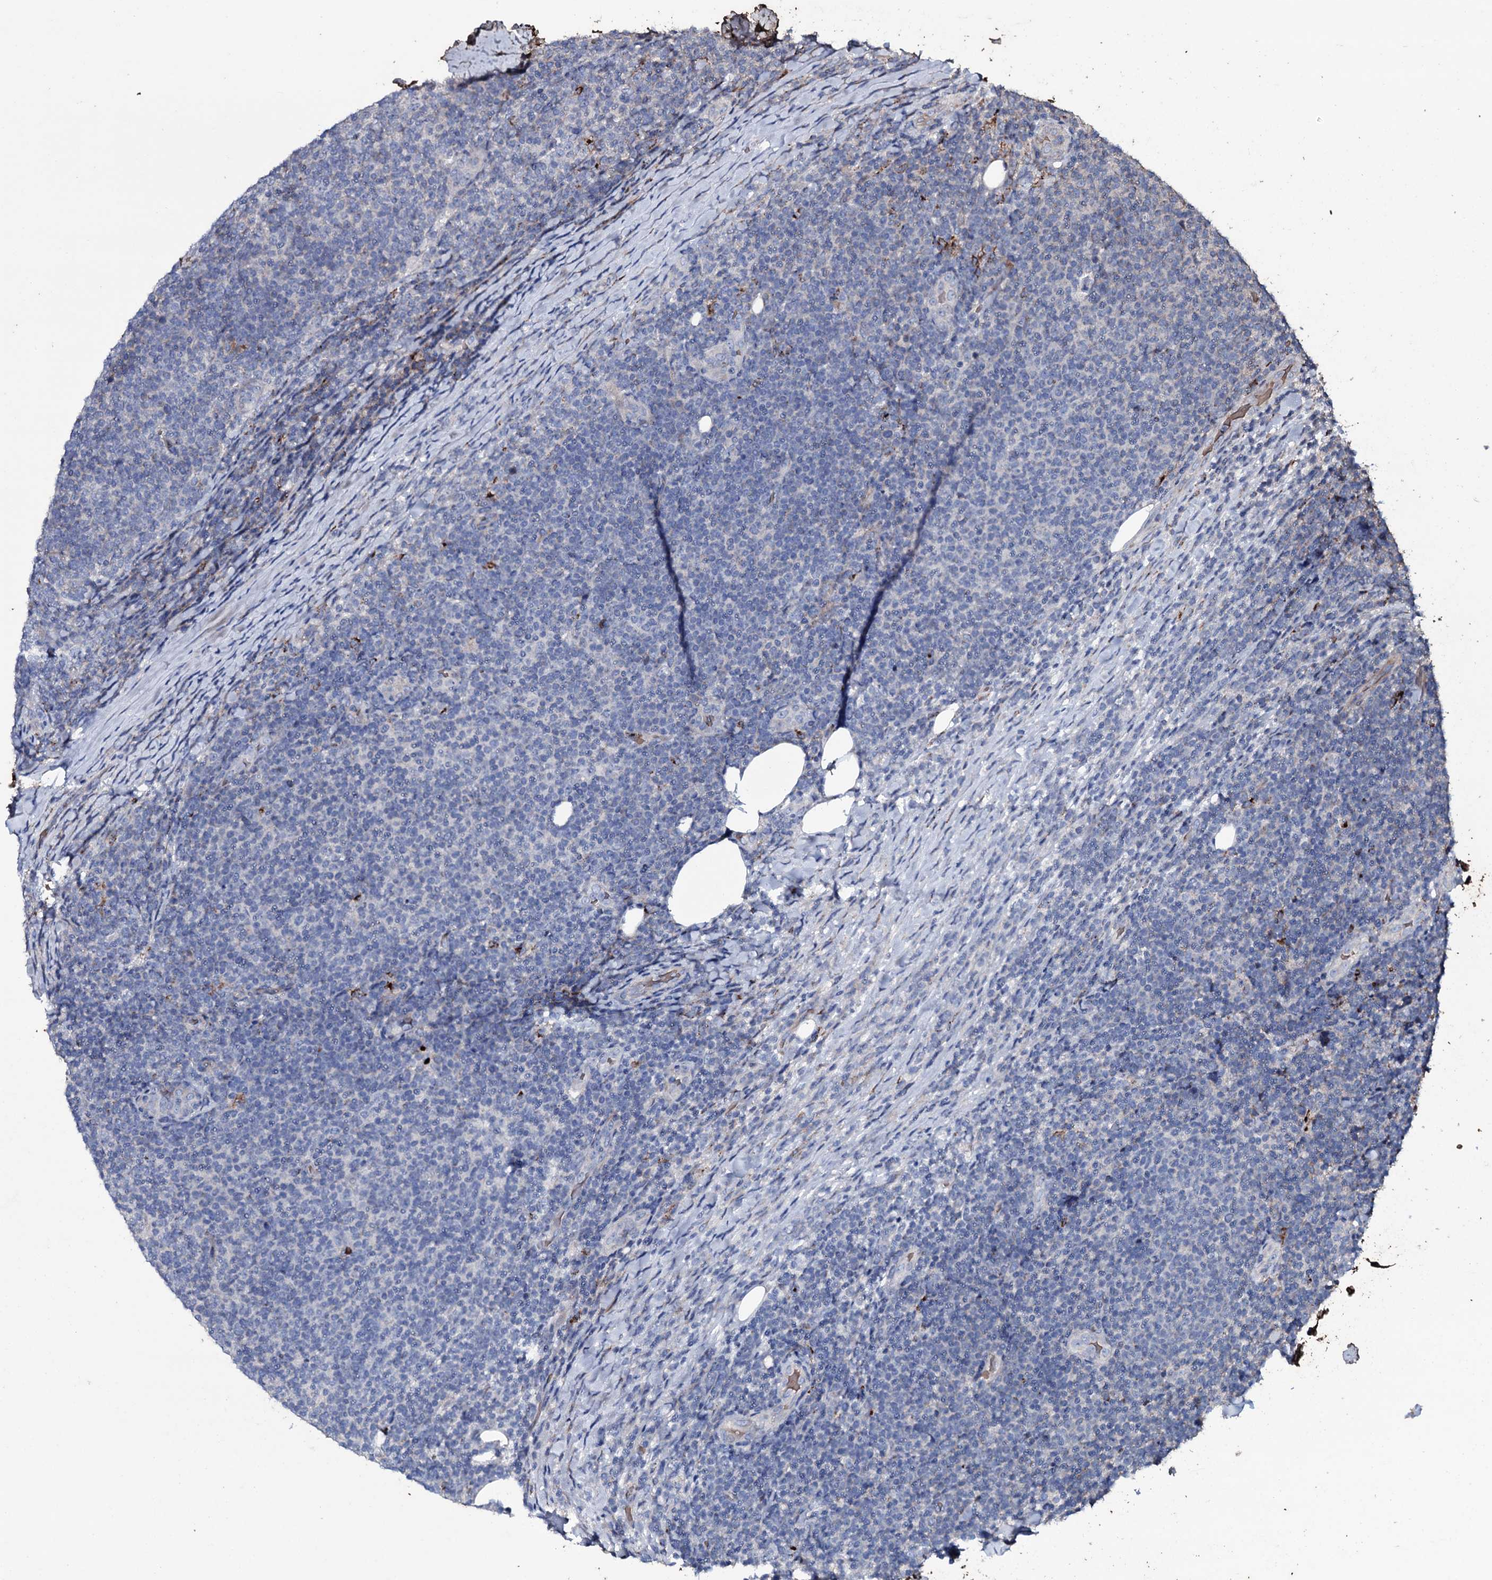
{"staining": {"intensity": "negative", "quantity": "none", "location": "none"}, "tissue": "lymphoma", "cell_type": "Tumor cells", "image_type": "cancer", "snomed": [{"axis": "morphology", "description": "Malignant lymphoma, non-Hodgkin's type, Low grade"}, {"axis": "topography", "description": "Lymph node"}], "caption": "A histopathology image of malignant lymphoma, non-Hodgkin's type (low-grade) stained for a protein demonstrates no brown staining in tumor cells. The staining is performed using DAB brown chromogen with nuclei counter-stained in using hematoxylin.", "gene": "ZSWIM8", "patient": {"sex": "male", "age": 66}}